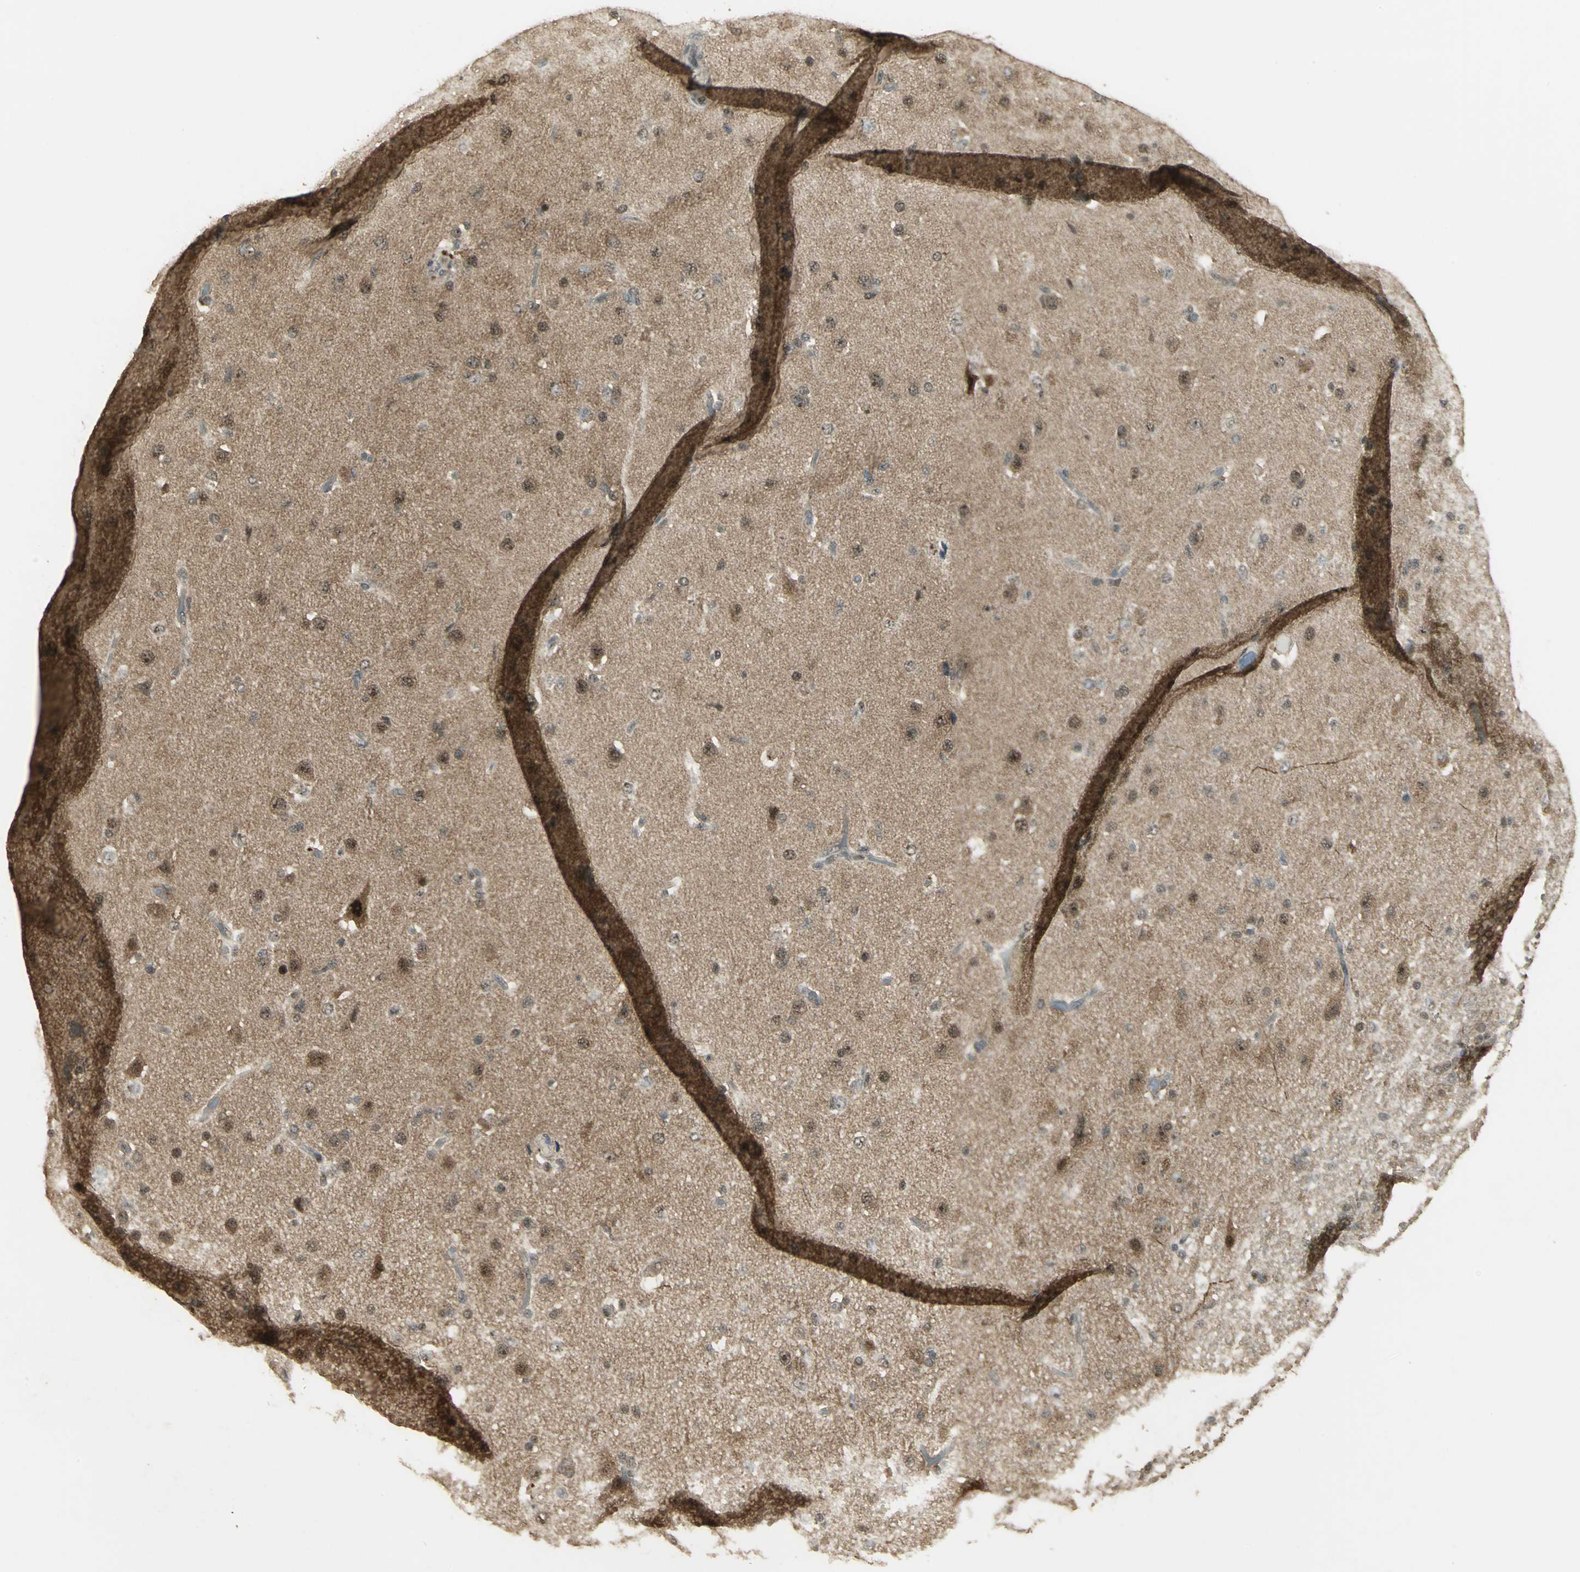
{"staining": {"intensity": "moderate", "quantity": ">75%", "location": "cytoplasmic/membranous"}, "tissue": "glioma", "cell_type": "Tumor cells", "image_type": "cancer", "snomed": [{"axis": "morphology", "description": "Glioma, malignant, High grade"}, {"axis": "topography", "description": "Brain"}], "caption": "A medium amount of moderate cytoplasmic/membranous expression is identified in about >75% of tumor cells in glioma tissue.", "gene": "UCHL5", "patient": {"sex": "male", "age": 33}}